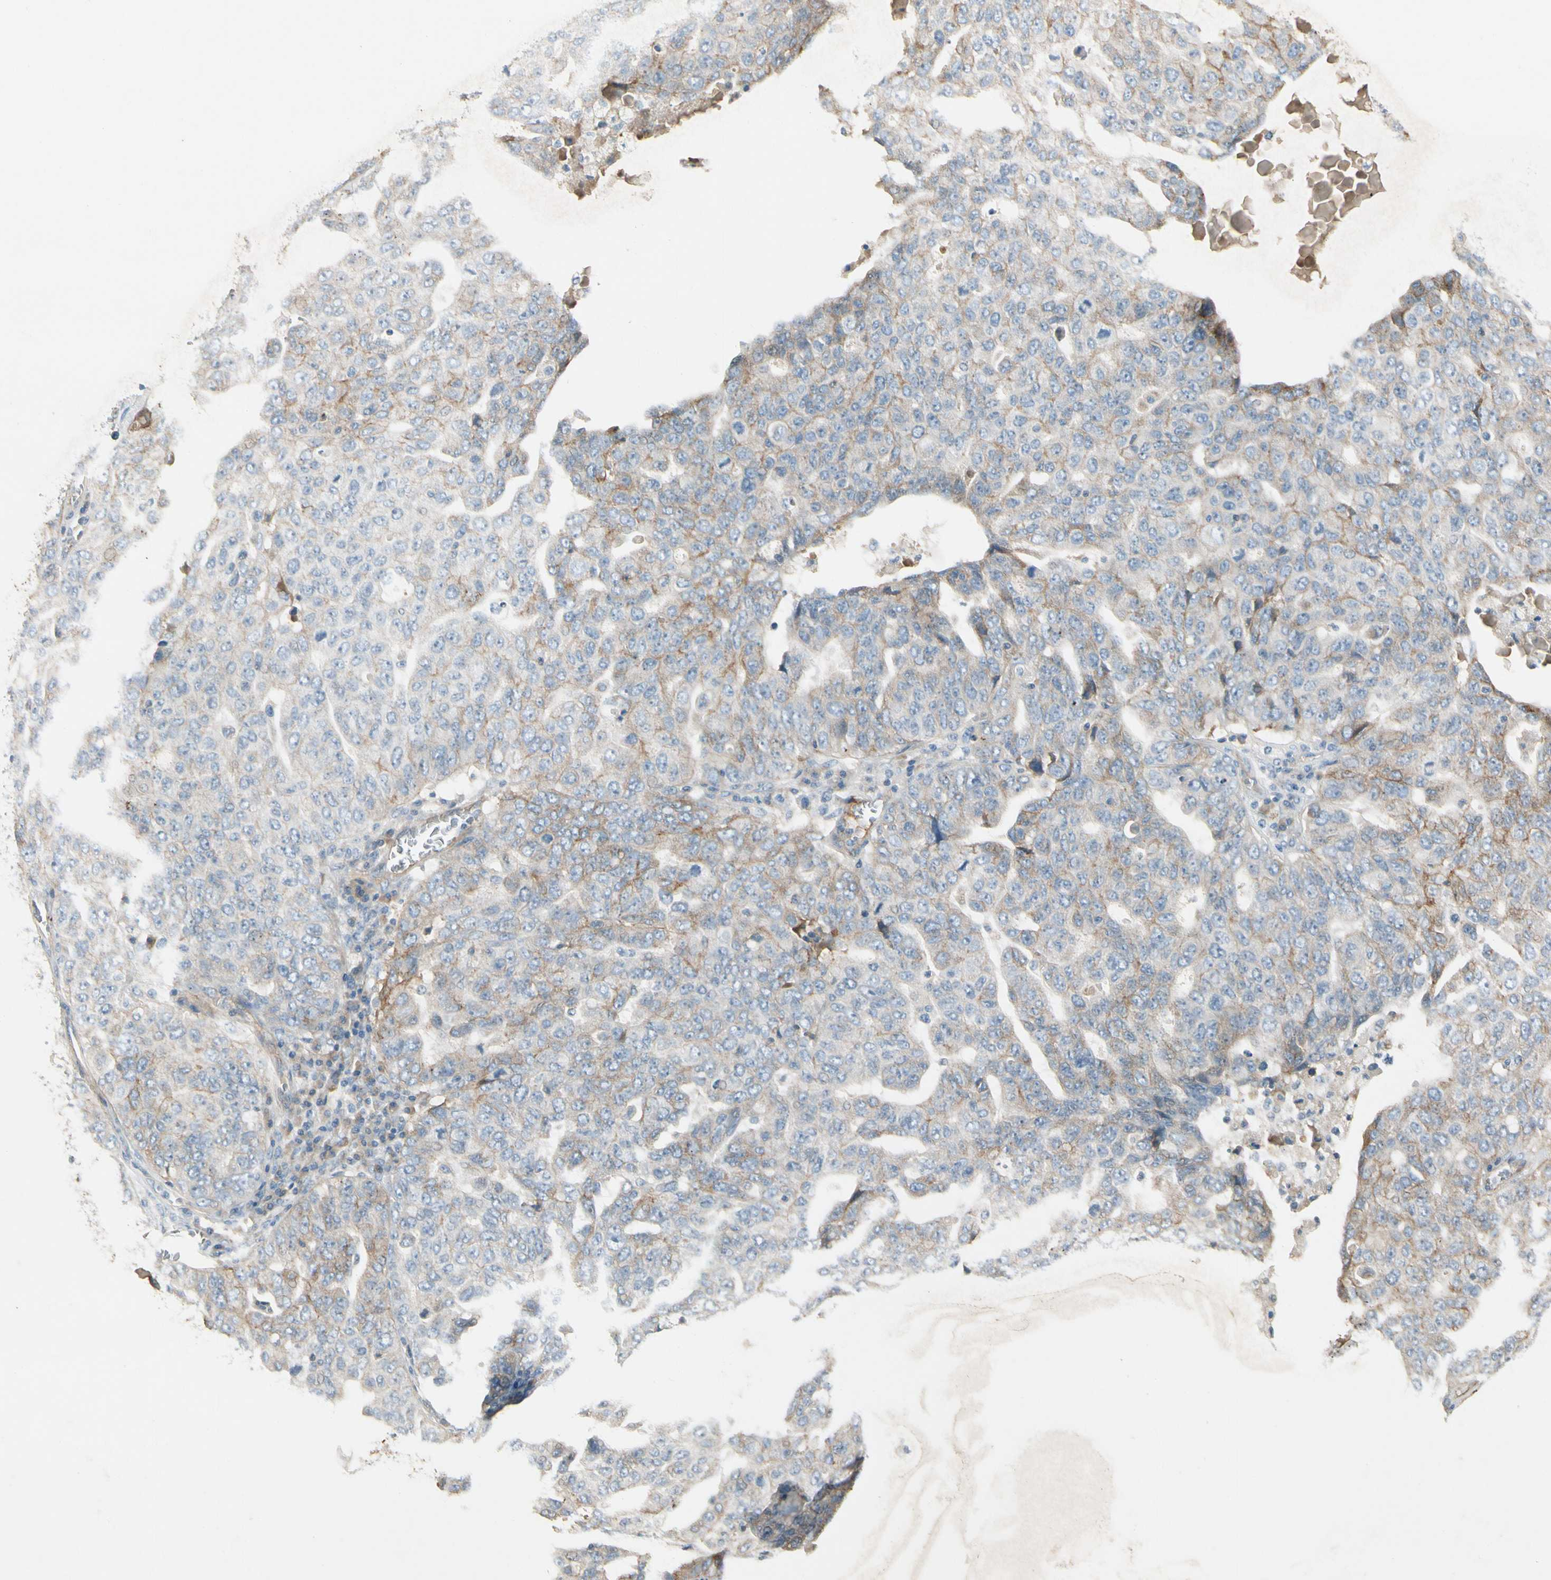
{"staining": {"intensity": "moderate", "quantity": "25%-75%", "location": "cytoplasmic/membranous"}, "tissue": "ovarian cancer", "cell_type": "Tumor cells", "image_type": "cancer", "snomed": [{"axis": "morphology", "description": "Carcinoma, endometroid"}, {"axis": "topography", "description": "Ovary"}], "caption": "Ovarian endometroid carcinoma stained for a protein (brown) displays moderate cytoplasmic/membranous positive staining in approximately 25%-75% of tumor cells.", "gene": "ITGA3", "patient": {"sex": "female", "age": 62}}